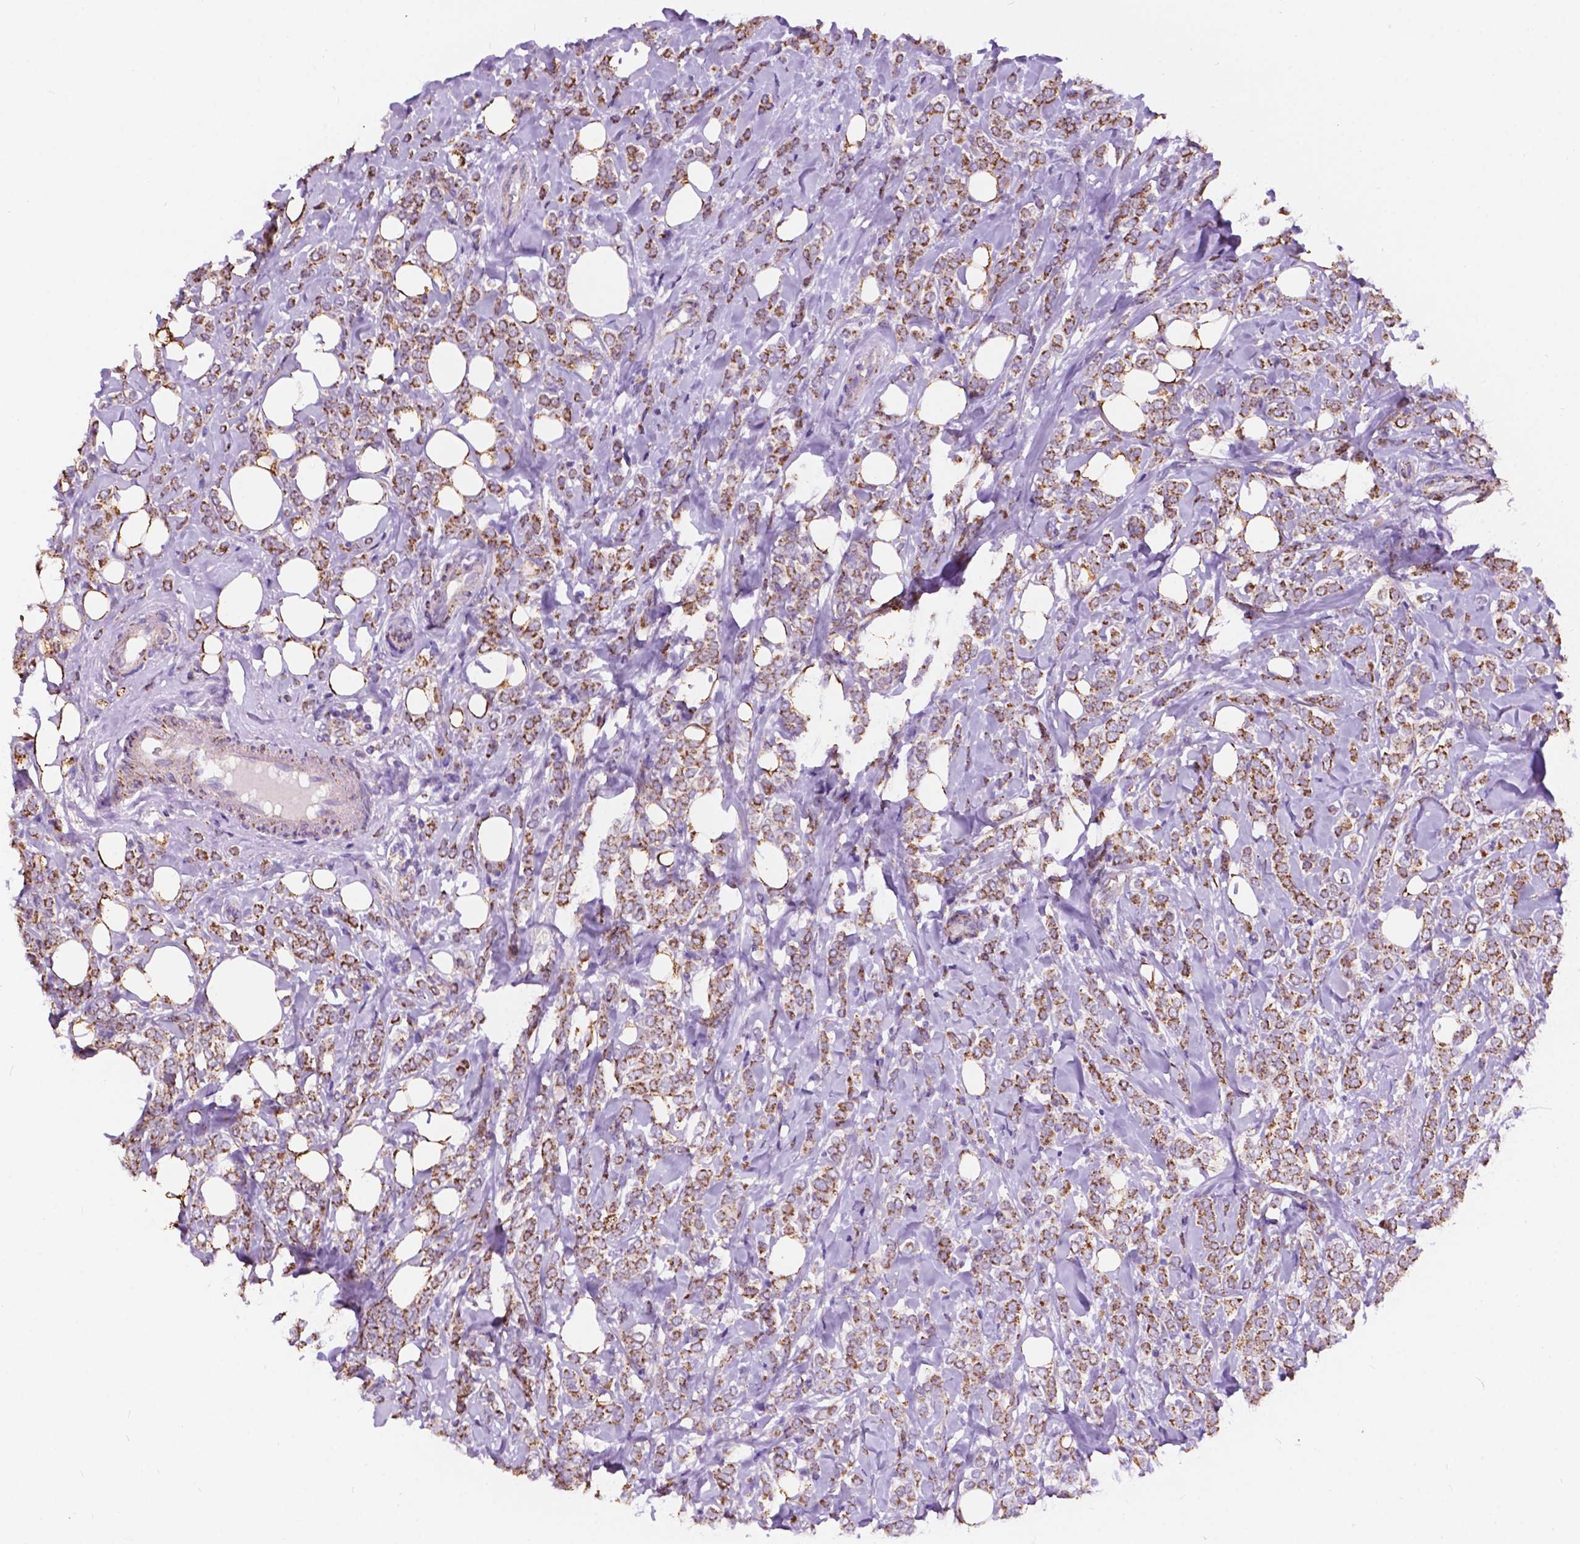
{"staining": {"intensity": "moderate", "quantity": ">75%", "location": "cytoplasmic/membranous"}, "tissue": "breast cancer", "cell_type": "Tumor cells", "image_type": "cancer", "snomed": [{"axis": "morphology", "description": "Lobular carcinoma"}, {"axis": "topography", "description": "Breast"}], "caption": "This micrograph displays breast cancer stained with immunohistochemistry to label a protein in brown. The cytoplasmic/membranous of tumor cells show moderate positivity for the protein. Nuclei are counter-stained blue.", "gene": "TRPV5", "patient": {"sex": "female", "age": 49}}